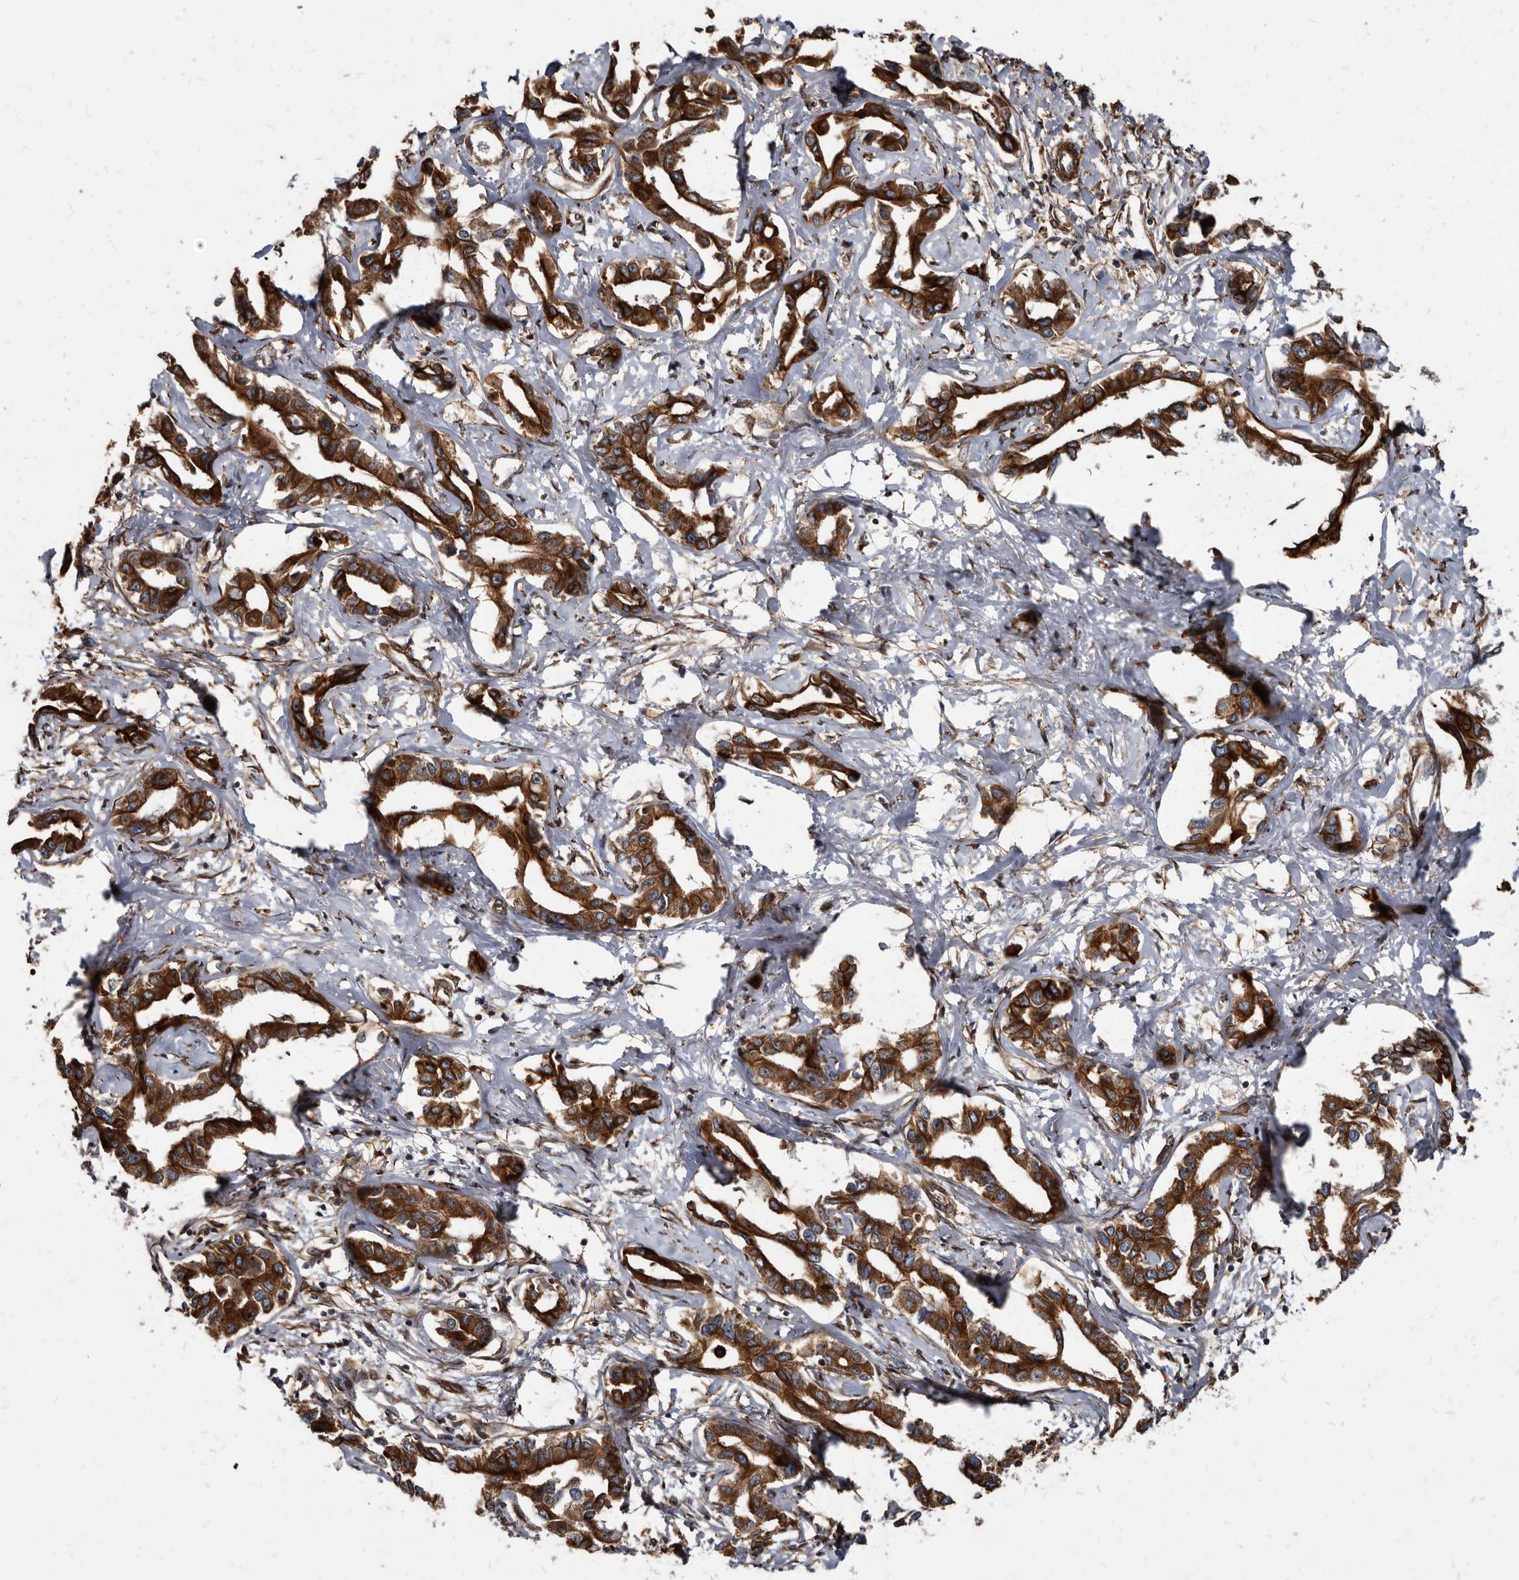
{"staining": {"intensity": "strong", "quantity": ">75%", "location": "cytoplasmic/membranous"}, "tissue": "liver cancer", "cell_type": "Tumor cells", "image_type": "cancer", "snomed": [{"axis": "morphology", "description": "Cholangiocarcinoma"}, {"axis": "topography", "description": "Liver"}], "caption": "The micrograph shows staining of cholangiocarcinoma (liver), revealing strong cytoplasmic/membranous protein expression (brown color) within tumor cells. (IHC, brightfield microscopy, high magnification).", "gene": "KCTD20", "patient": {"sex": "male", "age": 59}}